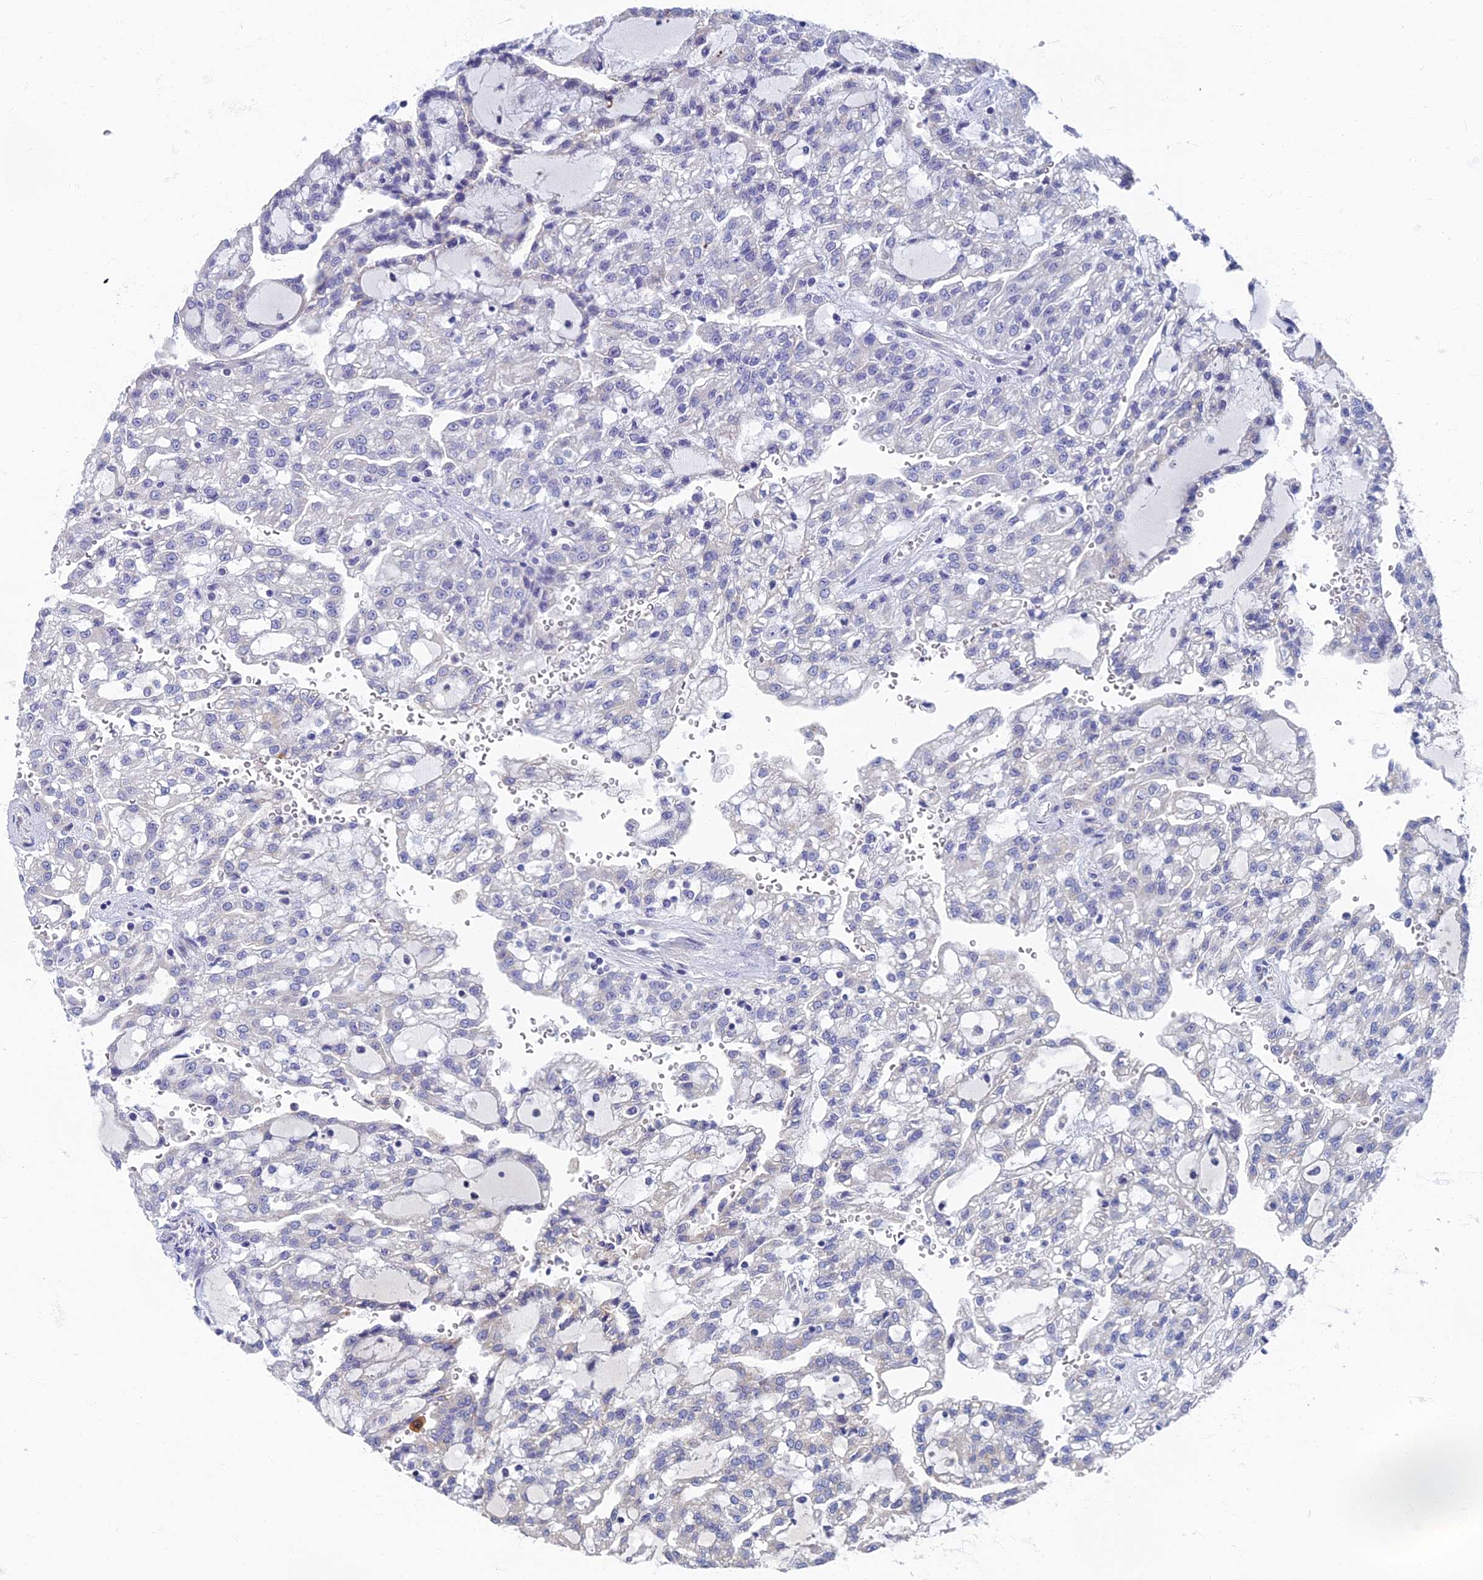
{"staining": {"intensity": "negative", "quantity": "none", "location": "none"}, "tissue": "renal cancer", "cell_type": "Tumor cells", "image_type": "cancer", "snomed": [{"axis": "morphology", "description": "Adenocarcinoma, NOS"}, {"axis": "topography", "description": "Kidney"}], "caption": "Immunohistochemistry (IHC) histopathology image of human renal adenocarcinoma stained for a protein (brown), which displays no expression in tumor cells. (DAB (3,3'-diaminobenzidine) immunohistochemistry (IHC), high magnification).", "gene": "SPIN4", "patient": {"sex": "male", "age": 63}}